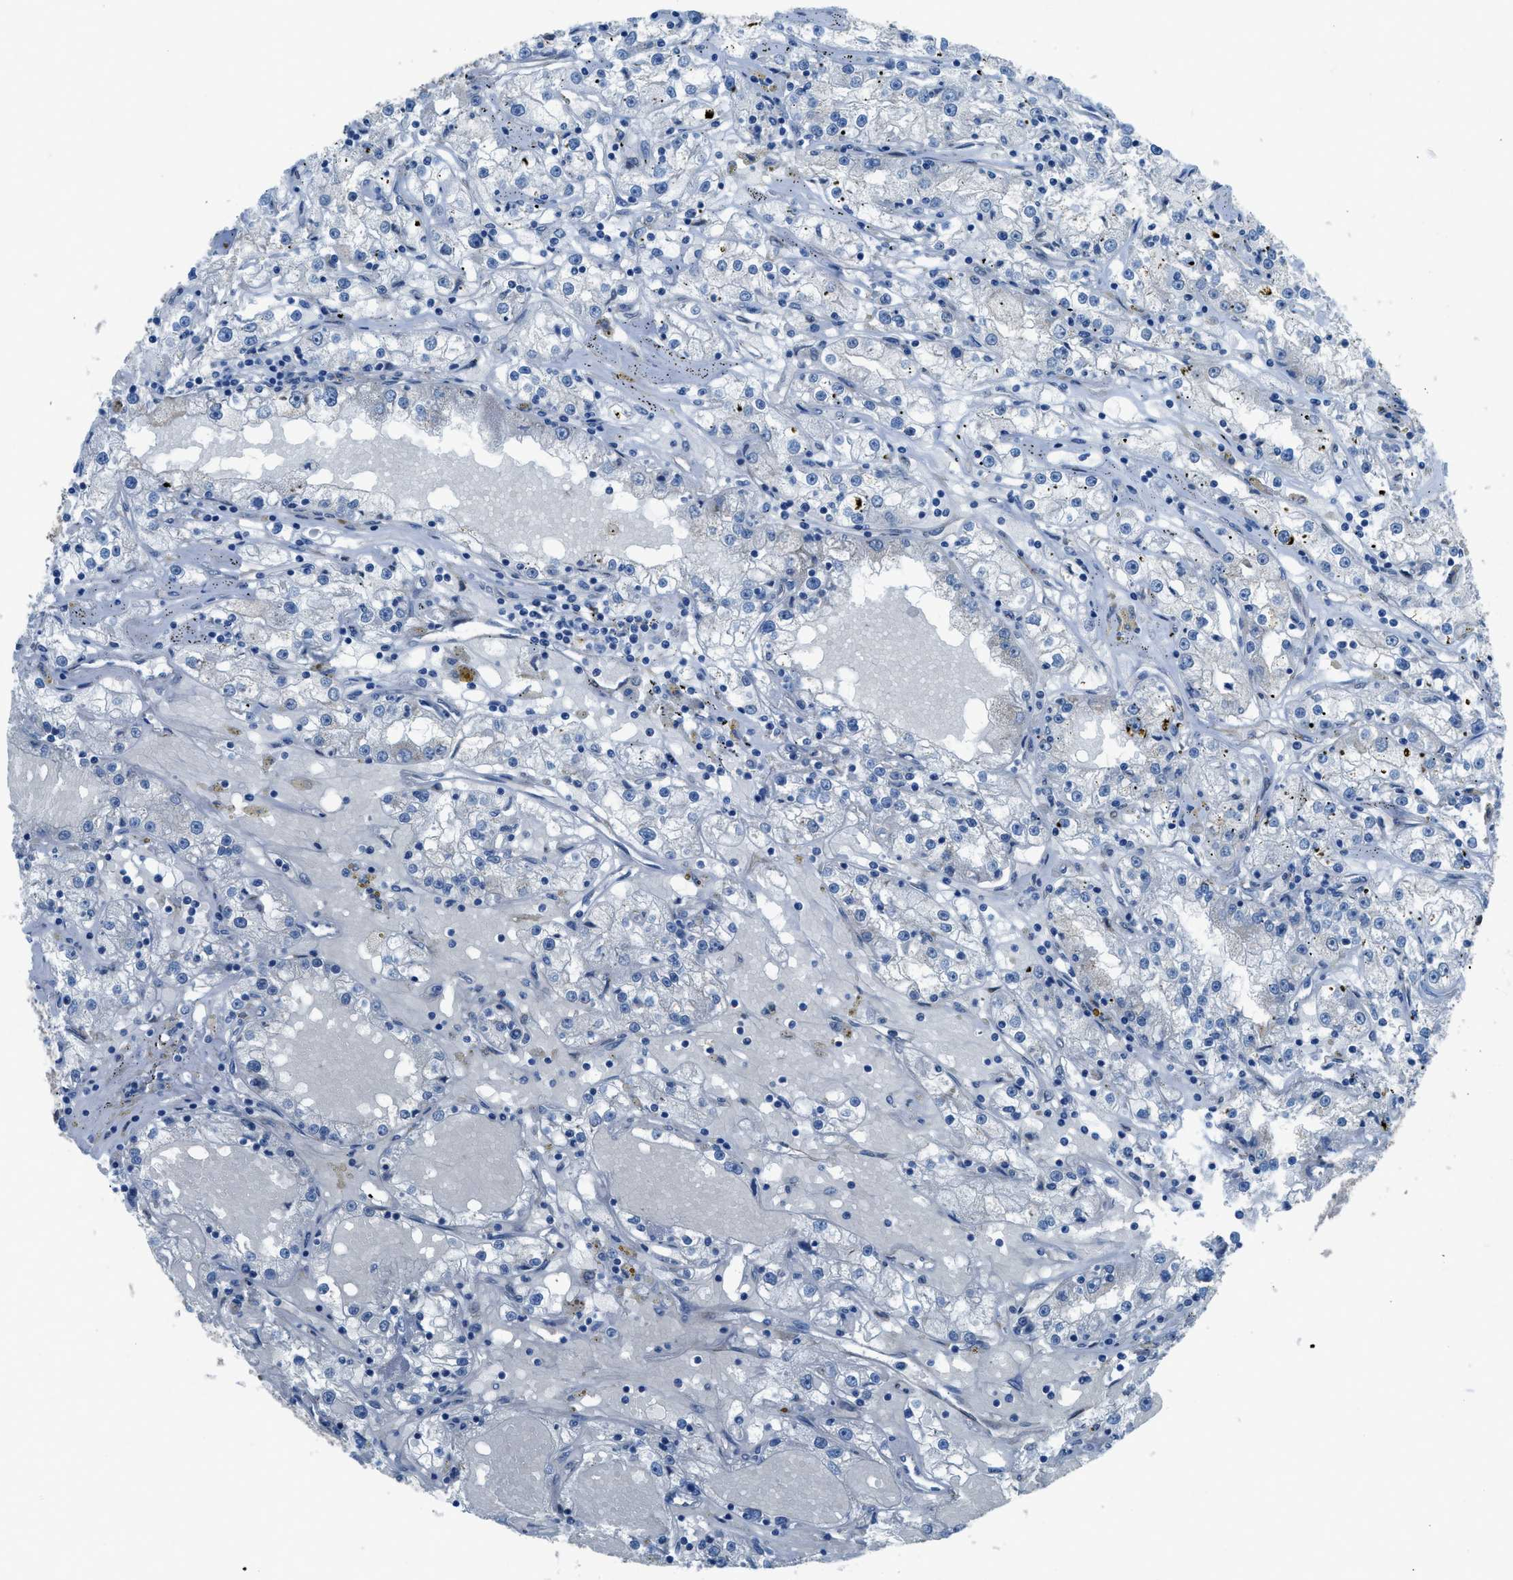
{"staining": {"intensity": "negative", "quantity": "none", "location": "none"}, "tissue": "renal cancer", "cell_type": "Tumor cells", "image_type": "cancer", "snomed": [{"axis": "morphology", "description": "Adenocarcinoma, NOS"}, {"axis": "topography", "description": "Kidney"}], "caption": "Tumor cells are negative for brown protein staining in renal adenocarcinoma.", "gene": "PRKN", "patient": {"sex": "male", "age": 56}}